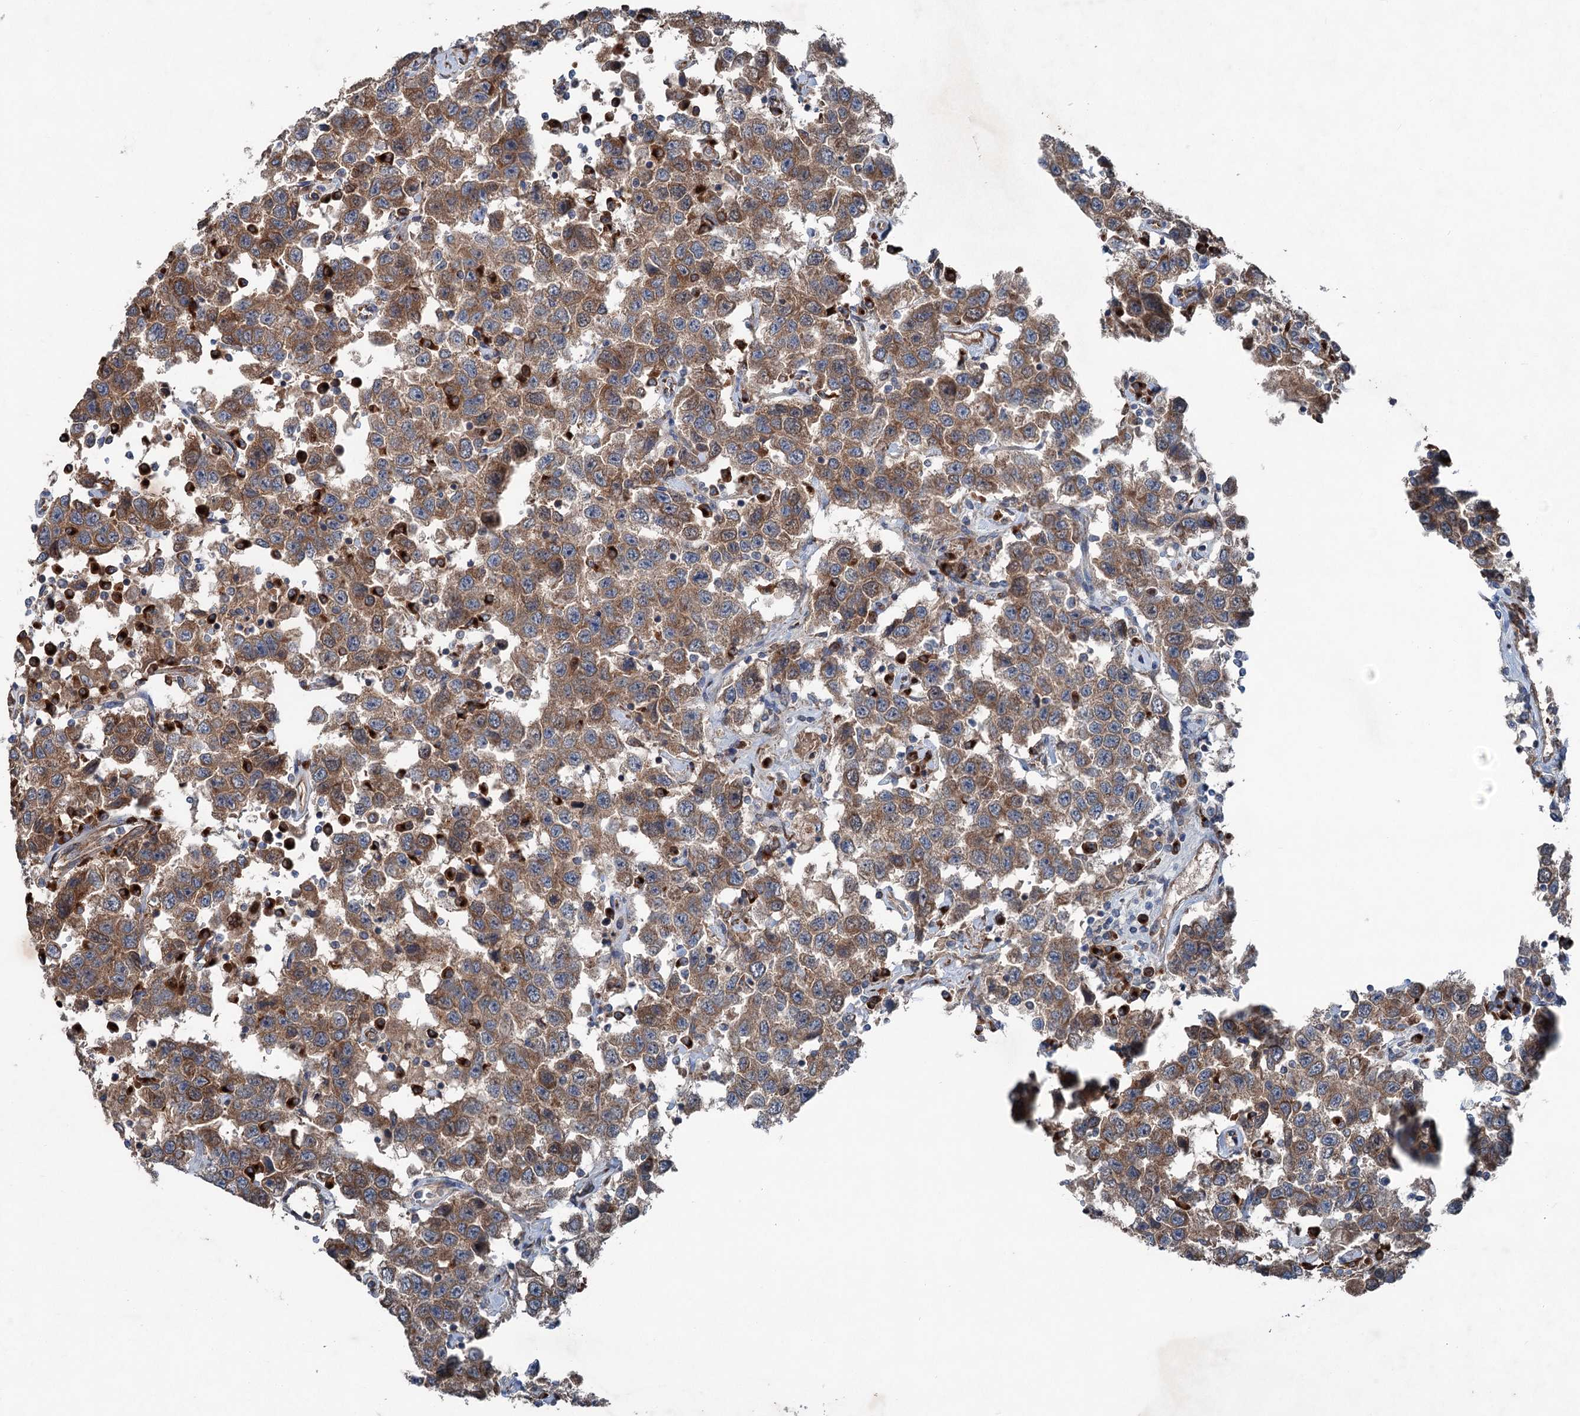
{"staining": {"intensity": "moderate", "quantity": ">75%", "location": "cytoplasmic/membranous"}, "tissue": "testis cancer", "cell_type": "Tumor cells", "image_type": "cancer", "snomed": [{"axis": "morphology", "description": "Seminoma, NOS"}, {"axis": "topography", "description": "Testis"}], "caption": "Tumor cells display medium levels of moderate cytoplasmic/membranous staining in approximately >75% of cells in testis cancer (seminoma). The protein of interest is stained brown, and the nuclei are stained in blue (DAB (3,3'-diaminobenzidine) IHC with brightfield microscopy, high magnification).", "gene": "CALCOCO1", "patient": {"sex": "male", "age": 41}}